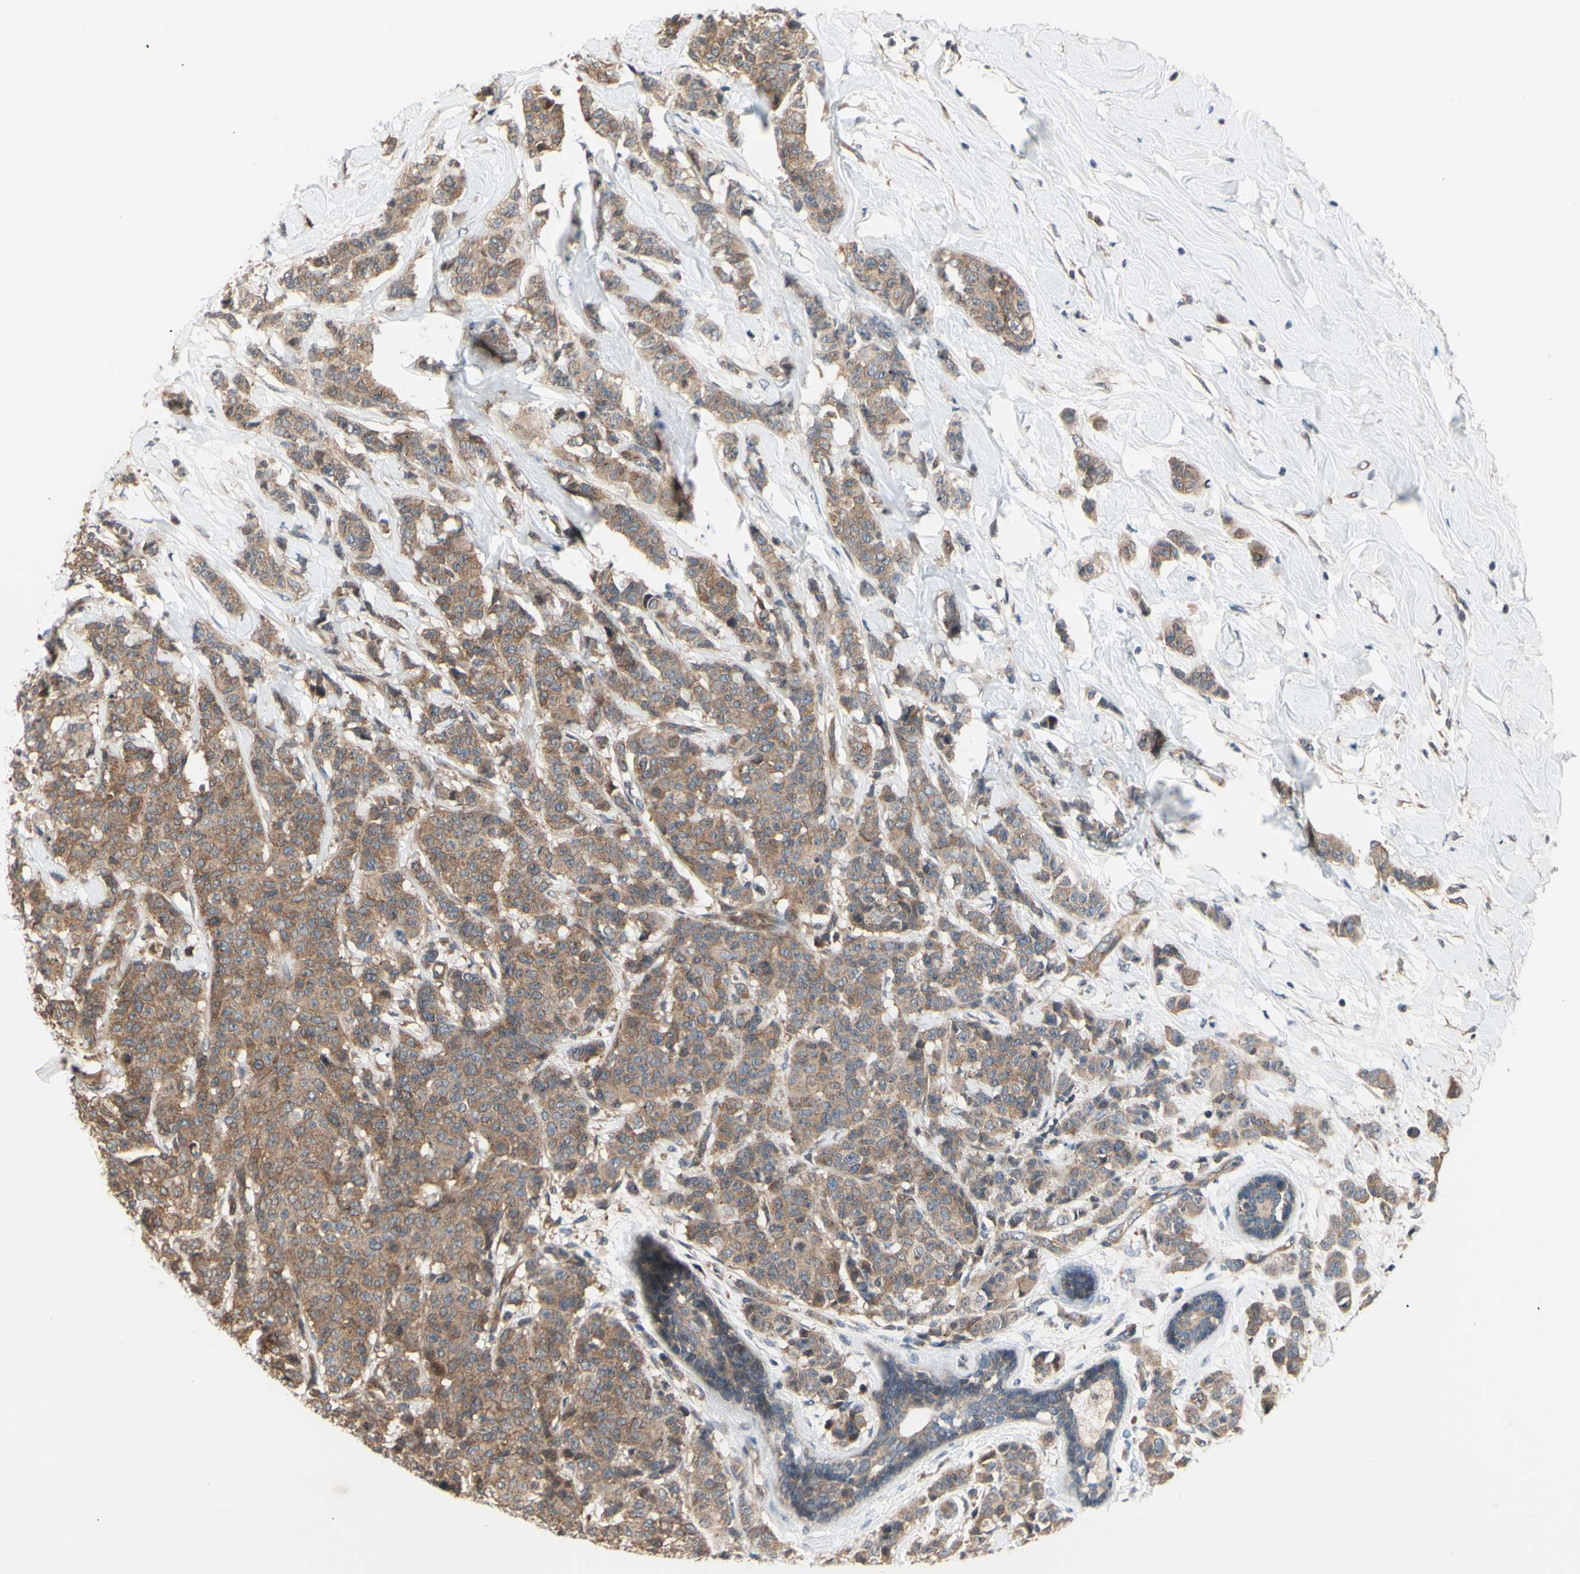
{"staining": {"intensity": "moderate", "quantity": ">75%", "location": "cytoplasmic/membranous"}, "tissue": "breast cancer", "cell_type": "Tumor cells", "image_type": "cancer", "snomed": [{"axis": "morphology", "description": "Normal tissue, NOS"}, {"axis": "morphology", "description": "Duct carcinoma"}, {"axis": "topography", "description": "Breast"}], "caption": "The micrograph displays staining of breast cancer (invasive ductal carcinoma), revealing moderate cytoplasmic/membranous protein expression (brown color) within tumor cells.", "gene": "DYNLRB1", "patient": {"sex": "female", "age": 40}}